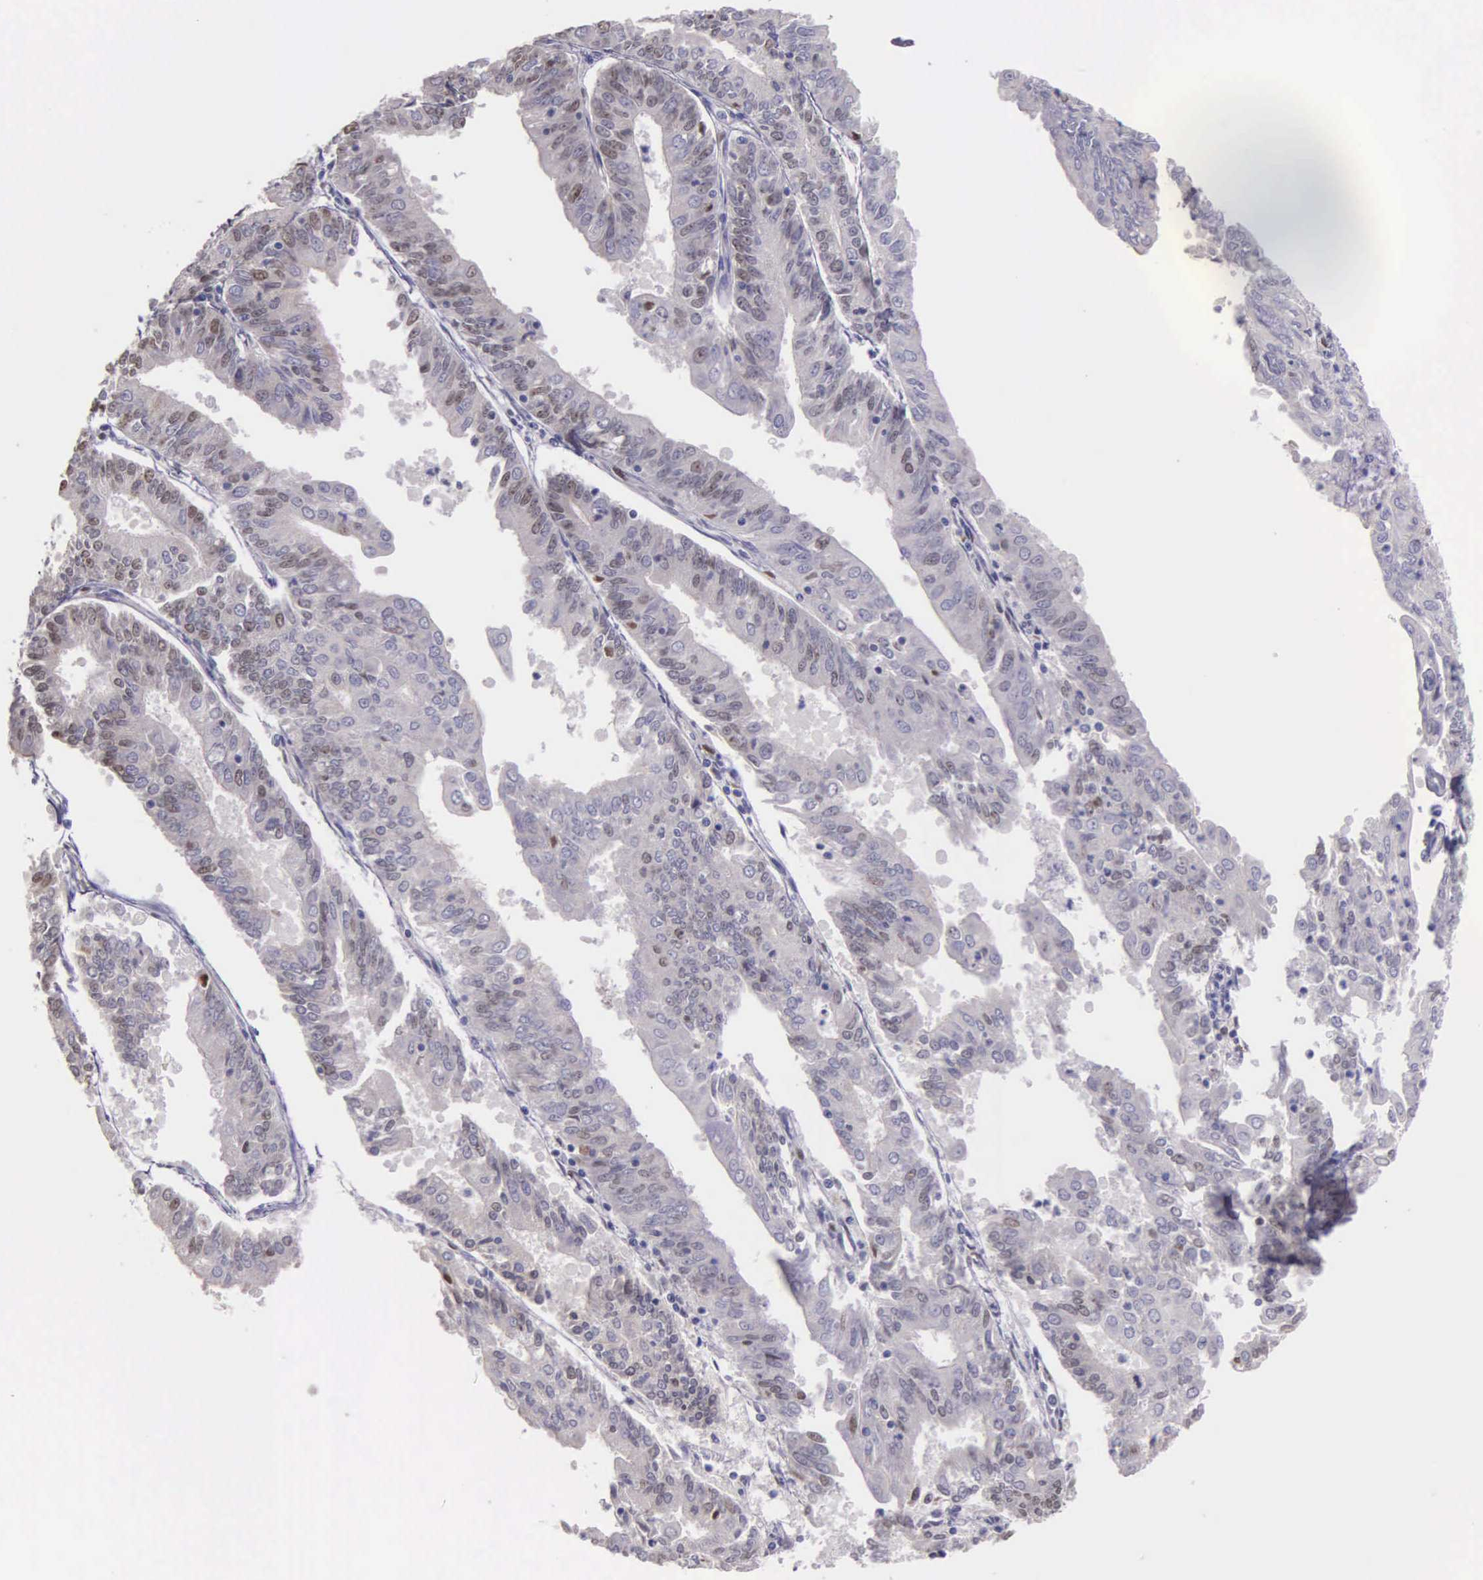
{"staining": {"intensity": "weak", "quantity": "<25%", "location": "nuclear"}, "tissue": "endometrial cancer", "cell_type": "Tumor cells", "image_type": "cancer", "snomed": [{"axis": "morphology", "description": "Adenocarcinoma, NOS"}, {"axis": "topography", "description": "Endometrium"}], "caption": "Immunohistochemical staining of human endometrial adenocarcinoma demonstrates no significant expression in tumor cells. (Brightfield microscopy of DAB (3,3'-diaminobenzidine) immunohistochemistry at high magnification).", "gene": "MCM5", "patient": {"sex": "female", "age": 79}}